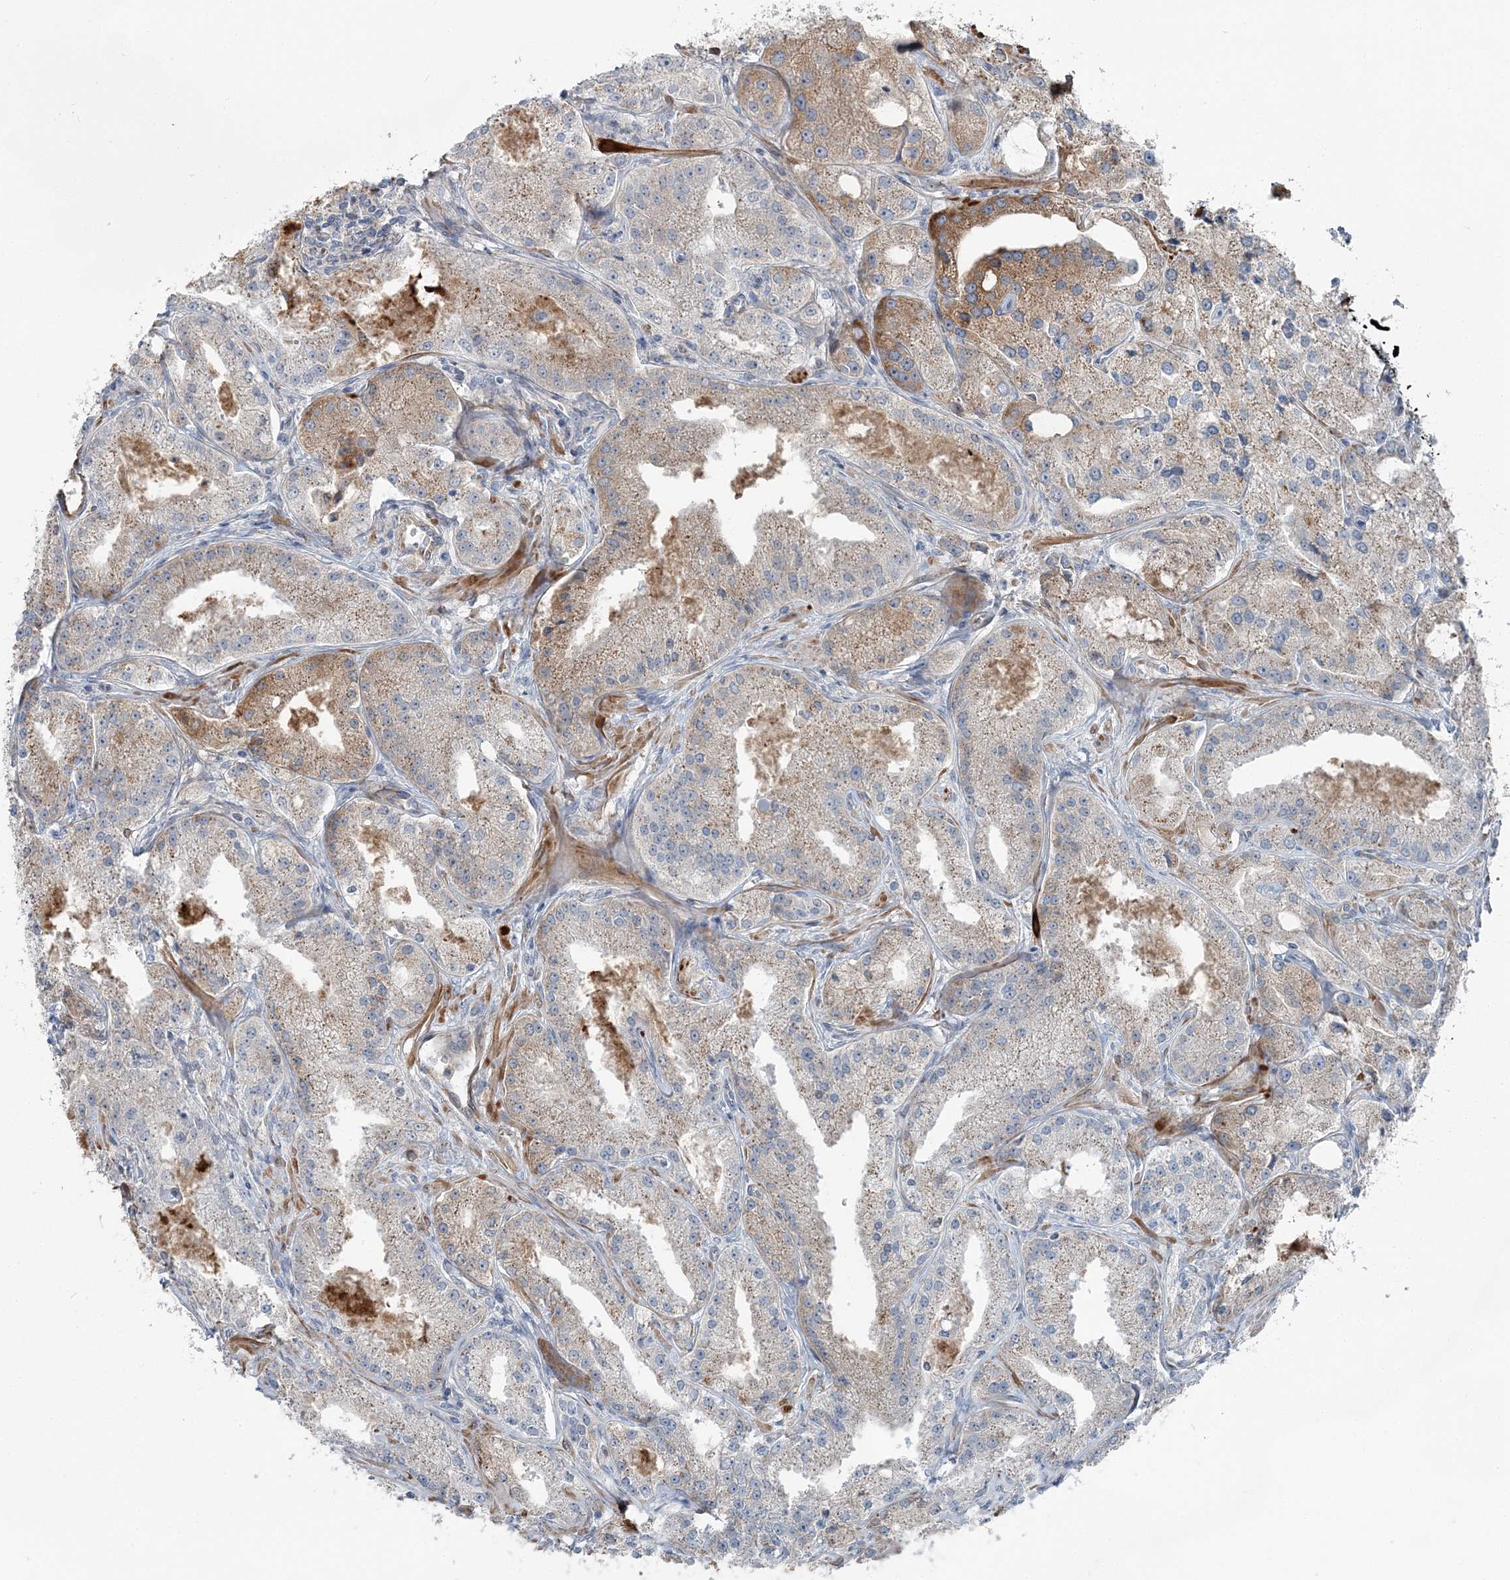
{"staining": {"intensity": "moderate", "quantity": "25%-75%", "location": "cytoplasmic/membranous"}, "tissue": "prostate cancer", "cell_type": "Tumor cells", "image_type": "cancer", "snomed": [{"axis": "morphology", "description": "Adenocarcinoma, Low grade"}, {"axis": "topography", "description": "Prostate"}], "caption": "Immunohistochemistry histopathology image of low-grade adenocarcinoma (prostate) stained for a protein (brown), which reveals medium levels of moderate cytoplasmic/membranous positivity in about 25%-75% of tumor cells.", "gene": "FBXL17", "patient": {"sex": "male", "age": 69}}